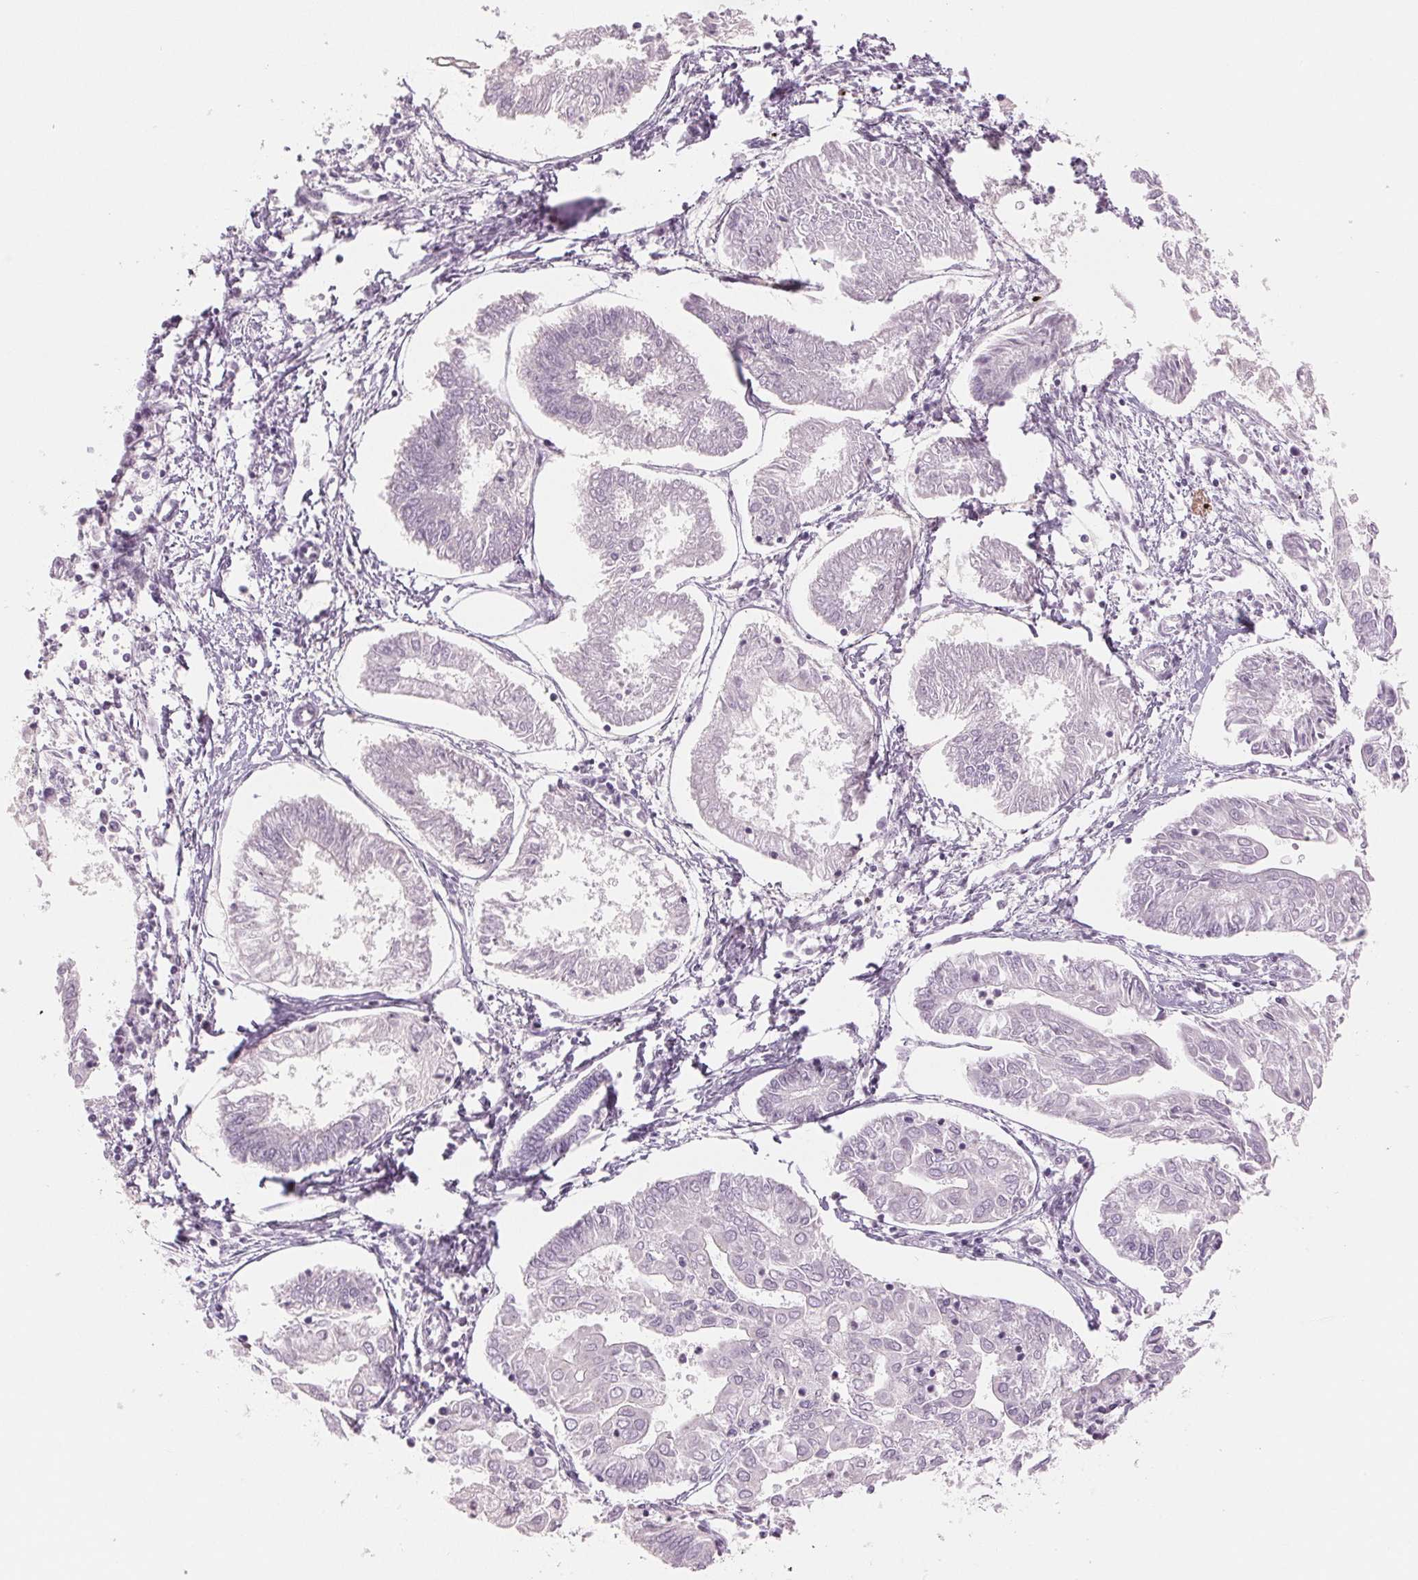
{"staining": {"intensity": "negative", "quantity": "none", "location": "none"}, "tissue": "endometrial cancer", "cell_type": "Tumor cells", "image_type": "cancer", "snomed": [{"axis": "morphology", "description": "Adenocarcinoma, NOS"}, {"axis": "topography", "description": "Endometrium"}], "caption": "High magnification brightfield microscopy of endometrial adenocarcinoma stained with DAB (brown) and counterstained with hematoxylin (blue): tumor cells show no significant positivity.", "gene": "EHHADH", "patient": {"sex": "female", "age": 68}}